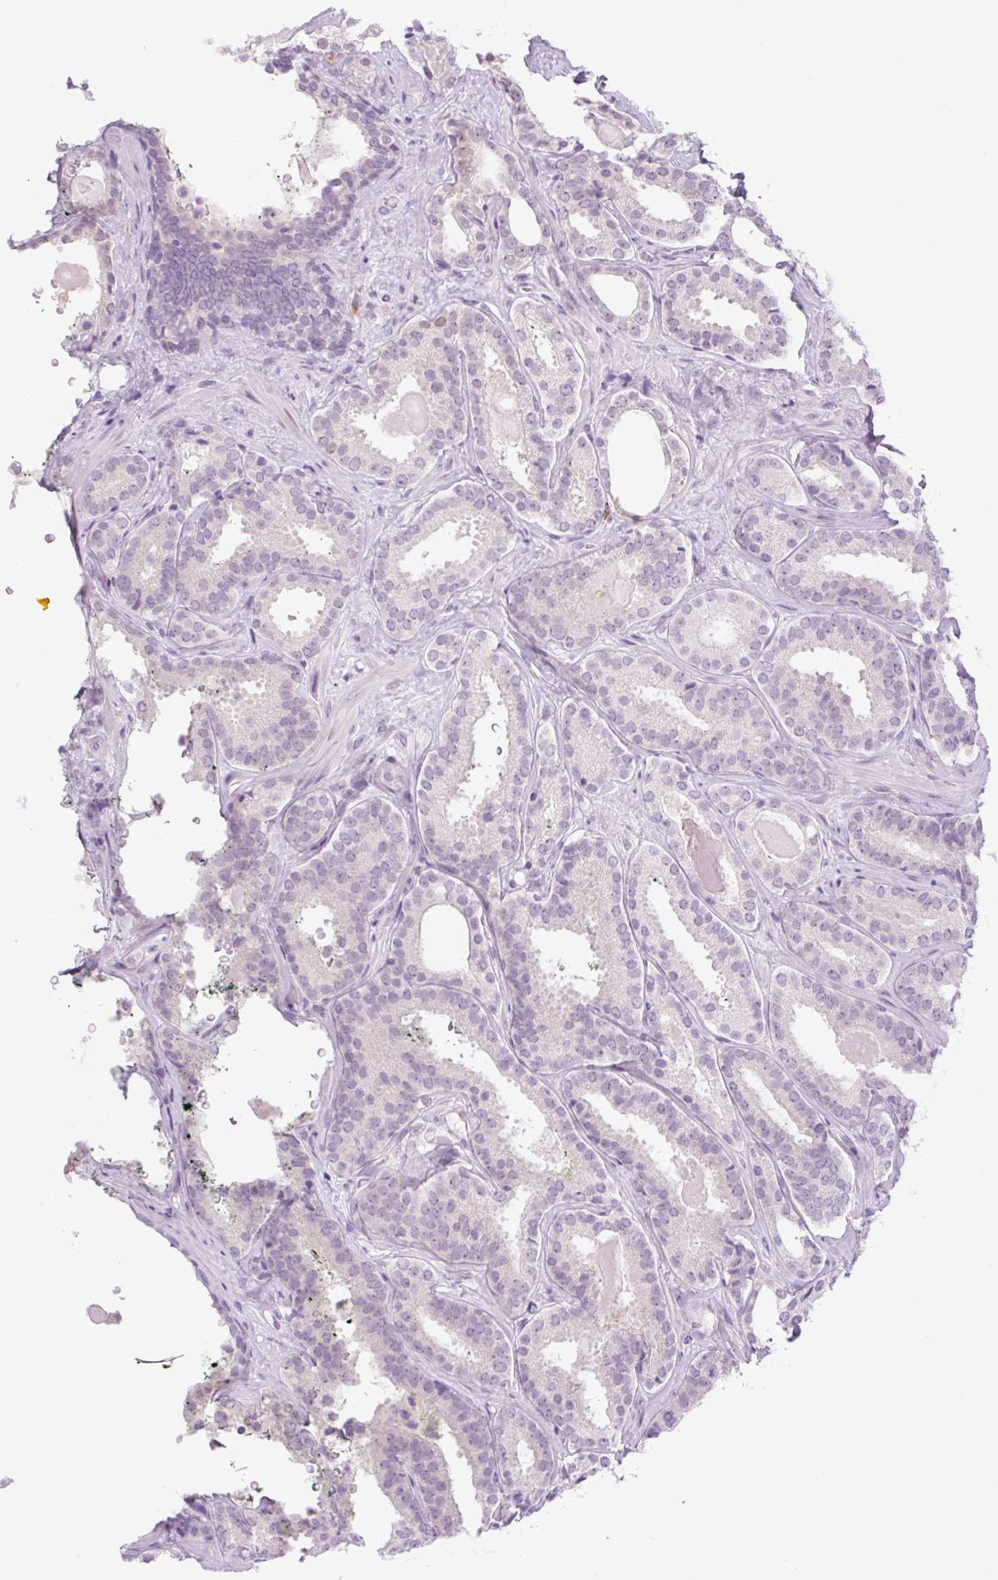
{"staining": {"intensity": "negative", "quantity": "none", "location": "none"}, "tissue": "prostate cancer", "cell_type": "Tumor cells", "image_type": "cancer", "snomed": [{"axis": "morphology", "description": "Adenocarcinoma, High grade"}, {"axis": "topography", "description": "Prostate"}], "caption": "This image is of adenocarcinoma (high-grade) (prostate) stained with immunohistochemistry (IHC) to label a protein in brown with the nuclei are counter-stained blue. There is no staining in tumor cells. (DAB (3,3'-diaminobenzidine) immunohistochemistry visualized using brightfield microscopy, high magnification).", "gene": "SPRYD4", "patient": {"sex": "male", "age": 65}}